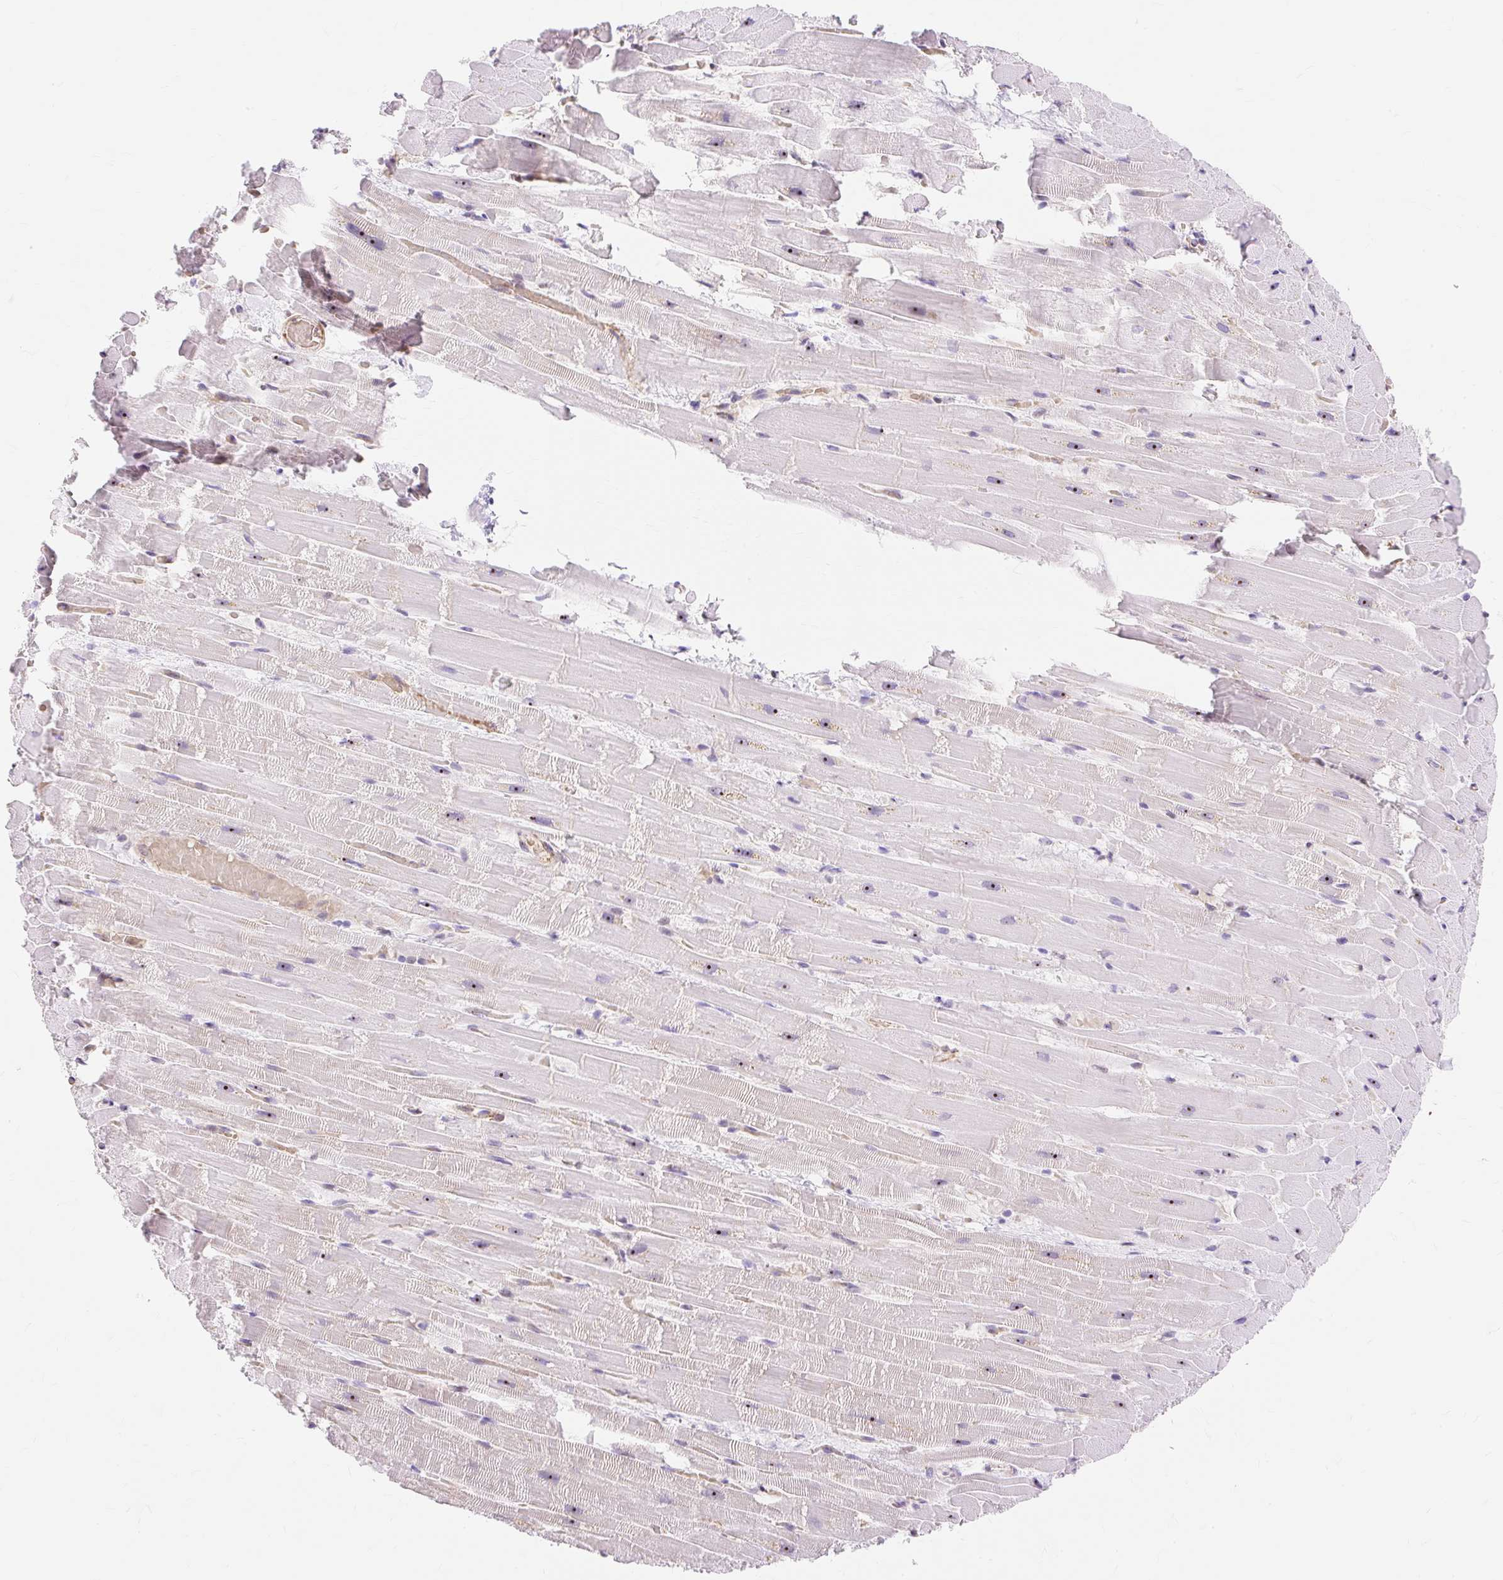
{"staining": {"intensity": "moderate", "quantity": "25%-75%", "location": "nuclear"}, "tissue": "heart muscle", "cell_type": "Cardiomyocytes", "image_type": "normal", "snomed": [{"axis": "morphology", "description": "Normal tissue, NOS"}, {"axis": "topography", "description": "Heart"}], "caption": "DAB immunohistochemical staining of benign heart muscle shows moderate nuclear protein positivity in approximately 25%-75% of cardiomyocytes. (DAB IHC, brown staining for protein, blue staining for nuclei).", "gene": "OBP2A", "patient": {"sex": "male", "age": 37}}